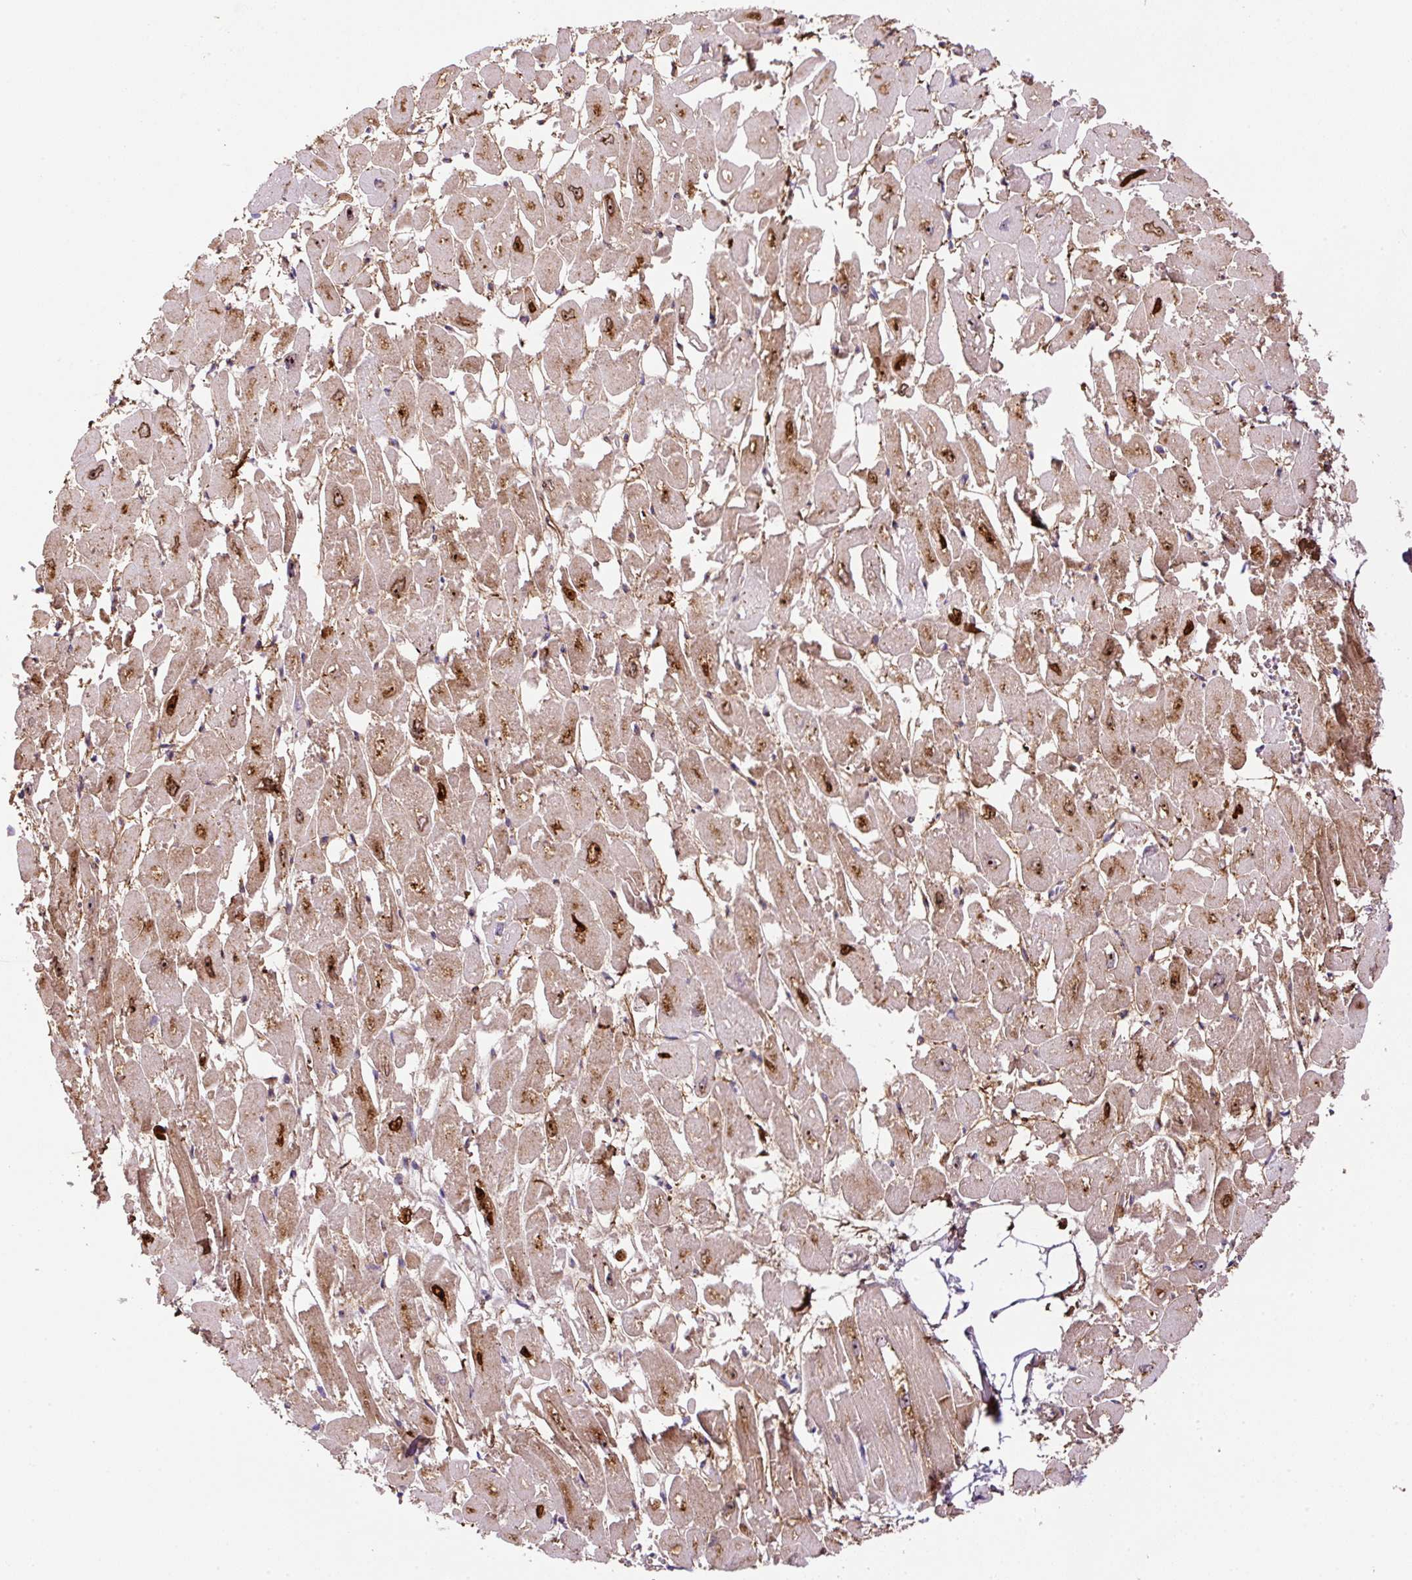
{"staining": {"intensity": "strong", "quantity": "25%-75%", "location": "cytoplasmic/membranous"}, "tissue": "heart muscle", "cell_type": "Cardiomyocytes", "image_type": "normal", "snomed": [{"axis": "morphology", "description": "Normal tissue, NOS"}, {"axis": "topography", "description": "Heart"}], "caption": "Protein staining of benign heart muscle demonstrates strong cytoplasmic/membranous staining in approximately 25%-75% of cardiomyocytes. (Stains: DAB (3,3'-diaminobenzidine) in brown, nuclei in blue, Microscopy: brightfield microscopy at high magnification).", "gene": "PPME1", "patient": {"sex": "male", "age": 54}}